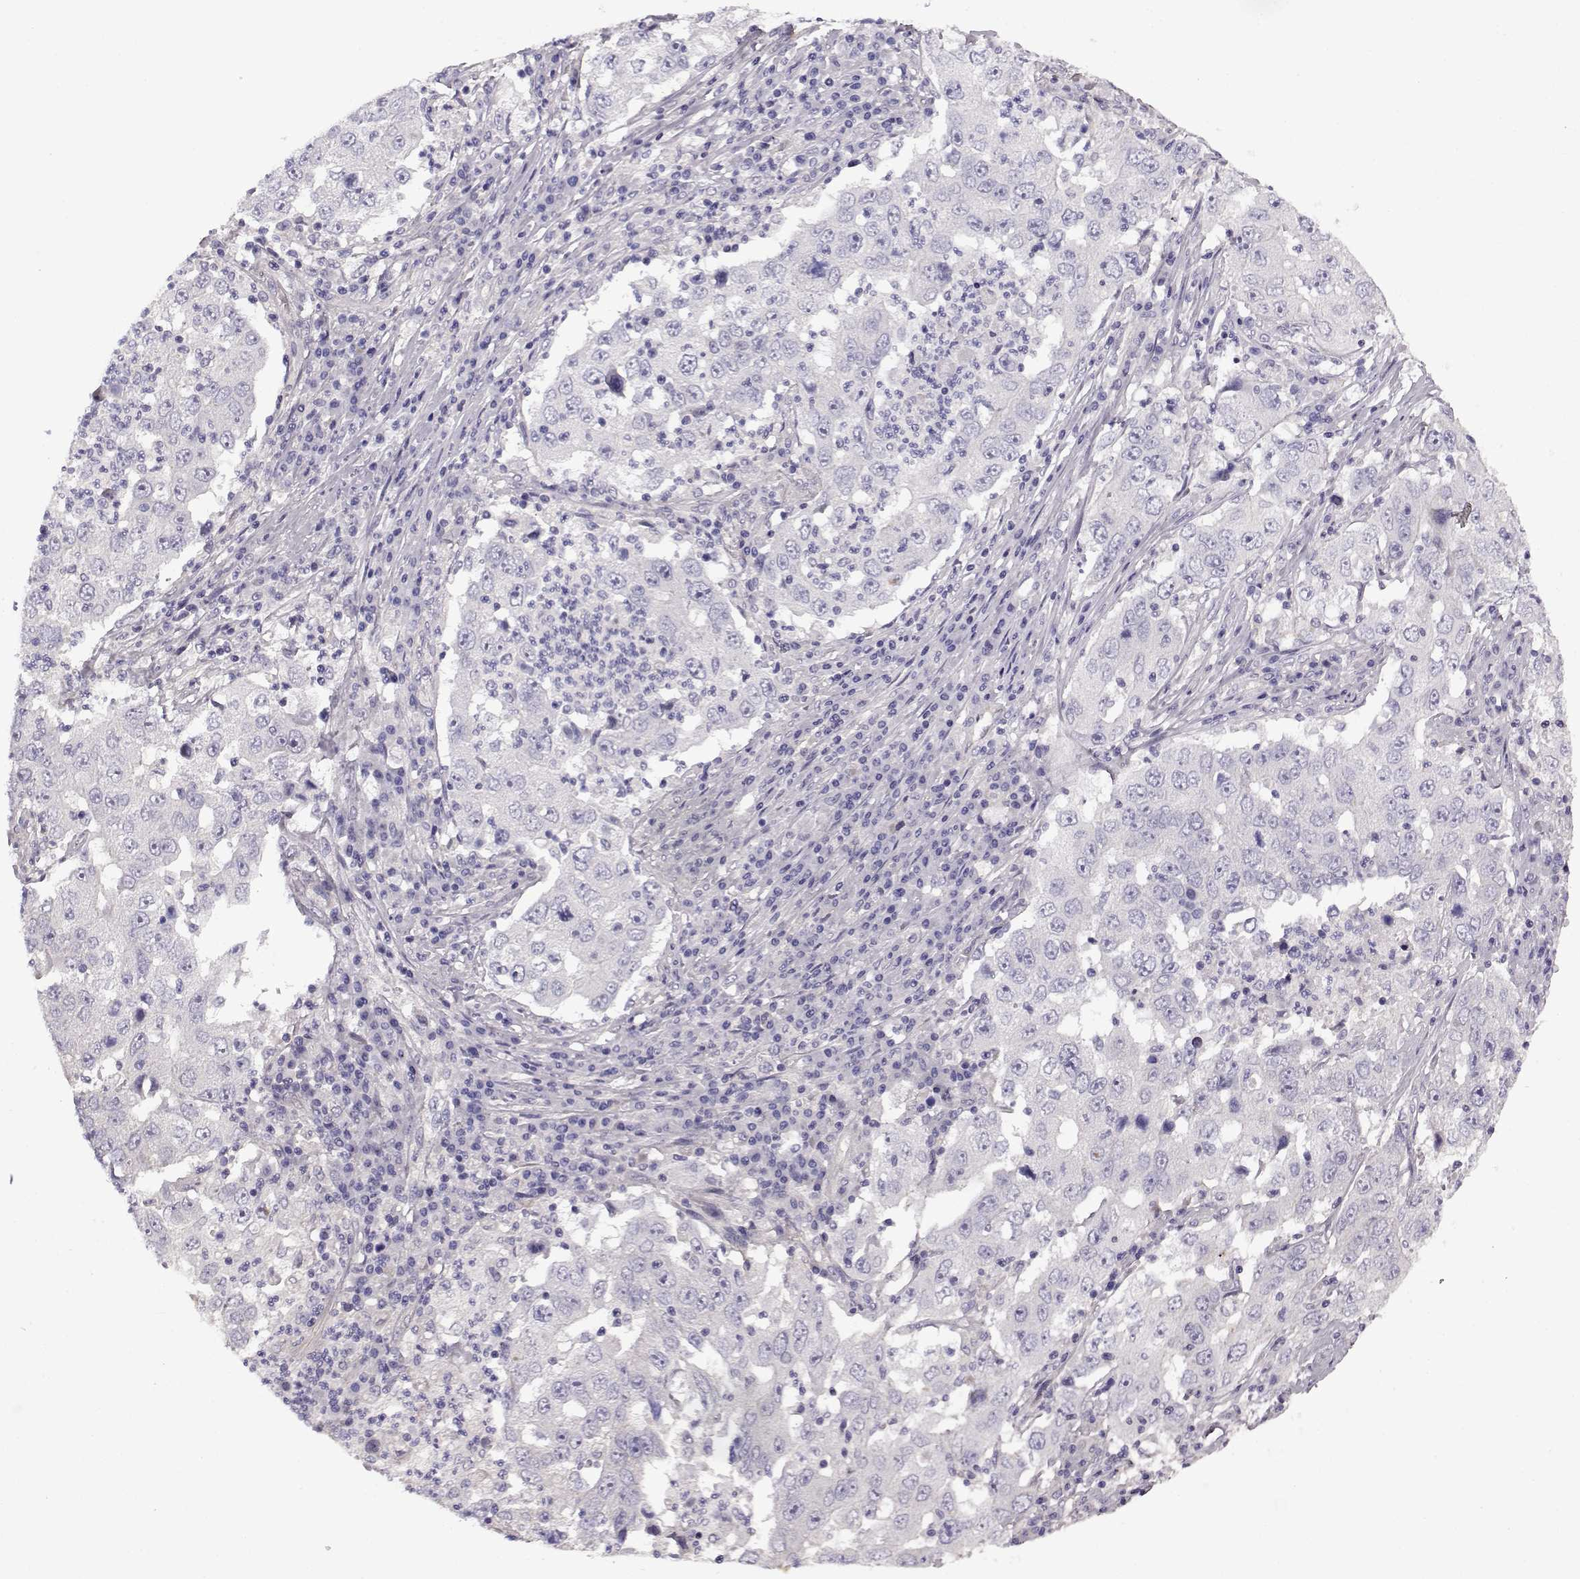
{"staining": {"intensity": "negative", "quantity": "none", "location": "none"}, "tissue": "lung cancer", "cell_type": "Tumor cells", "image_type": "cancer", "snomed": [{"axis": "morphology", "description": "Adenocarcinoma, NOS"}, {"axis": "topography", "description": "Lung"}], "caption": "Immunohistochemistry of human lung cancer reveals no staining in tumor cells.", "gene": "EDDM3B", "patient": {"sex": "male", "age": 73}}